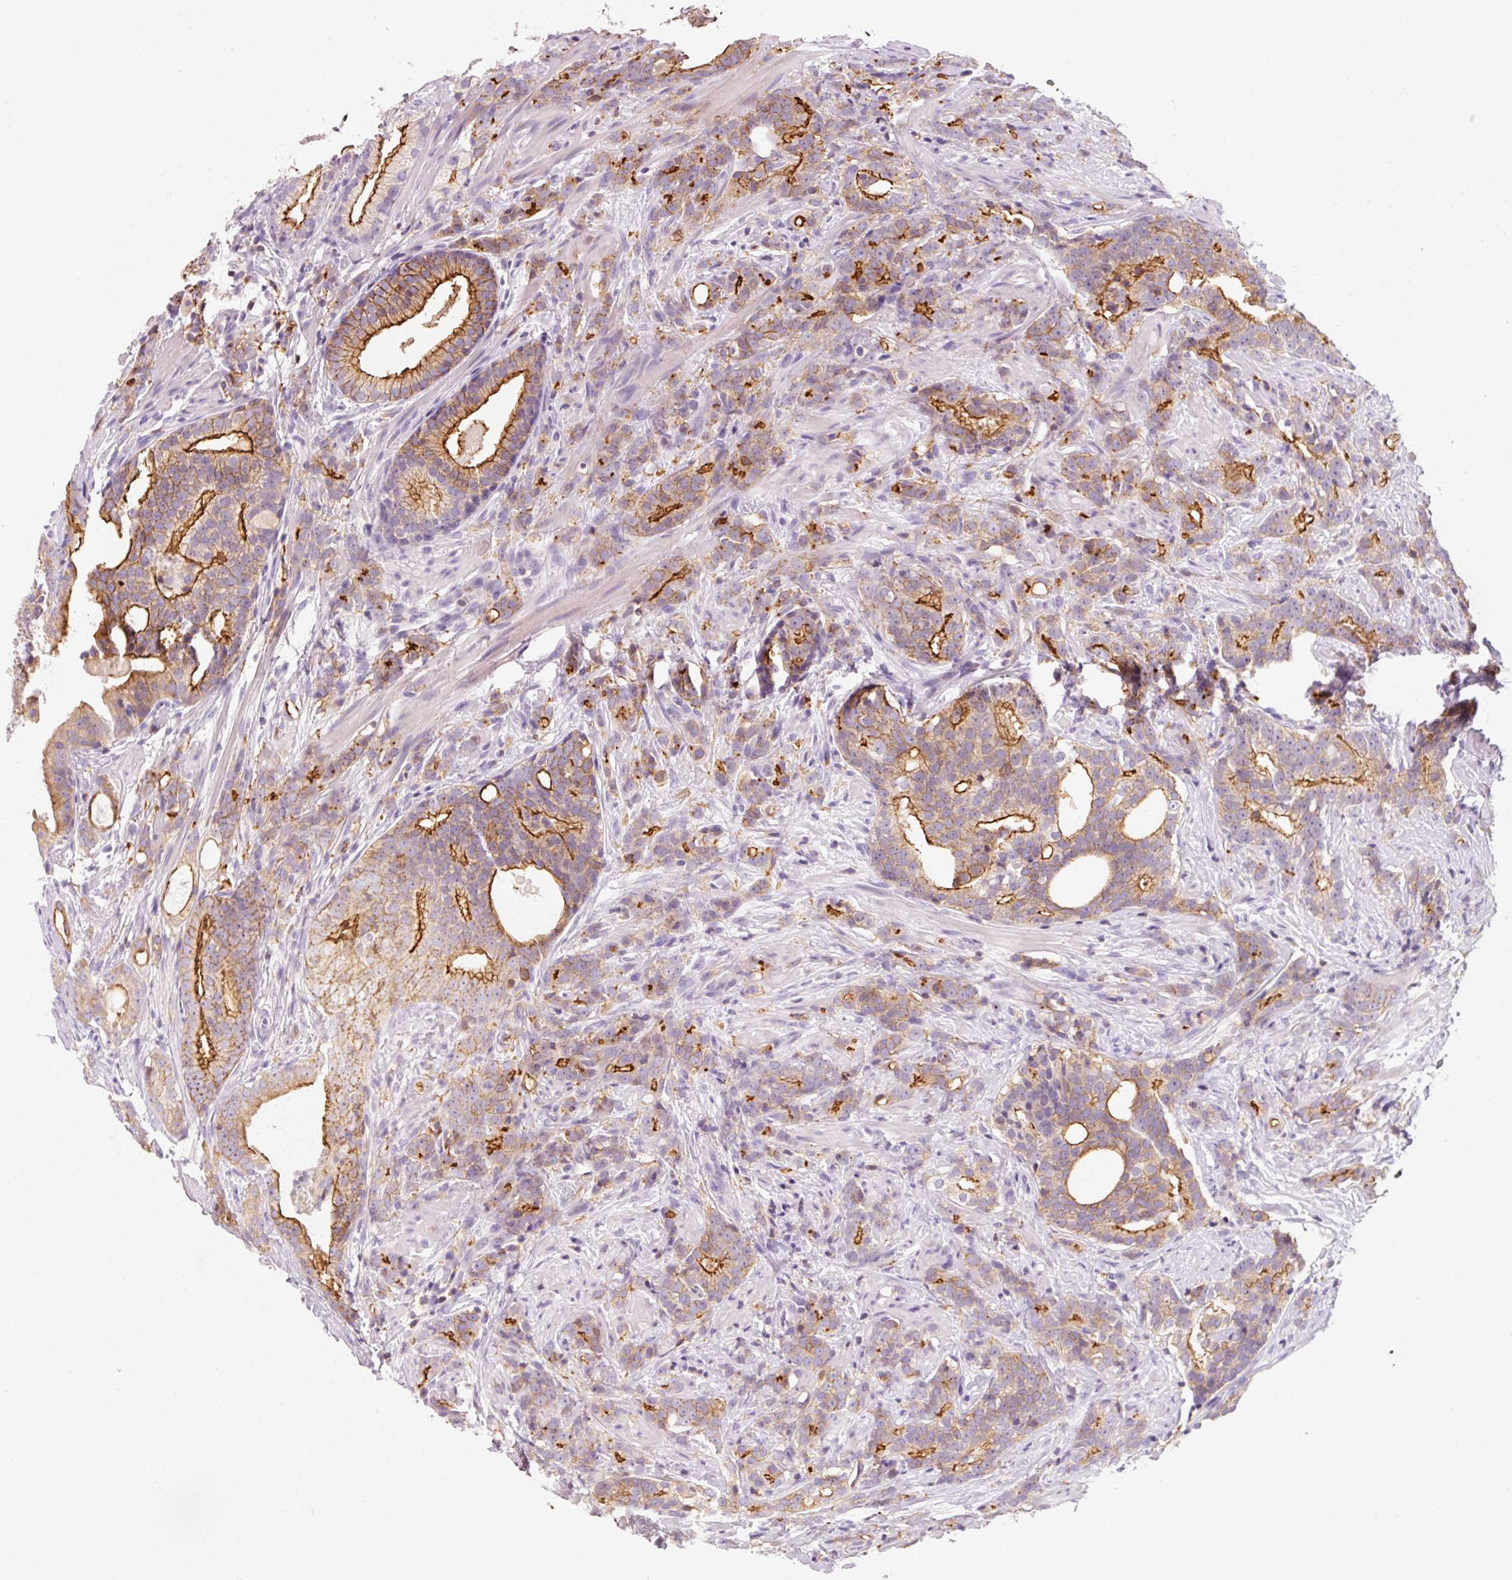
{"staining": {"intensity": "strong", "quantity": "25%-75%", "location": "cytoplasmic/membranous"}, "tissue": "prostate cancer", "cell_type": "Tumor cells", "image_type": "cancer", "snomed": [{"axis": "morphology", "description": "Adenocarcinoma, High grade"}, {"axis": "topography", "description": "Prostate"}], "caption": "A high amount of strong cytoplasmic/membranous expression is appreciated in about 25%-75% of tumor cells in prostate cancer tissue. The protein of interest is stained brown, and the nuclei are stained in blue (DAB (3,3'-diaminobenzidine) IHC with brightfield microscopy, high magnification).", "gene": "OR8K1", "patient": {"sex": "male", "age": 64}}